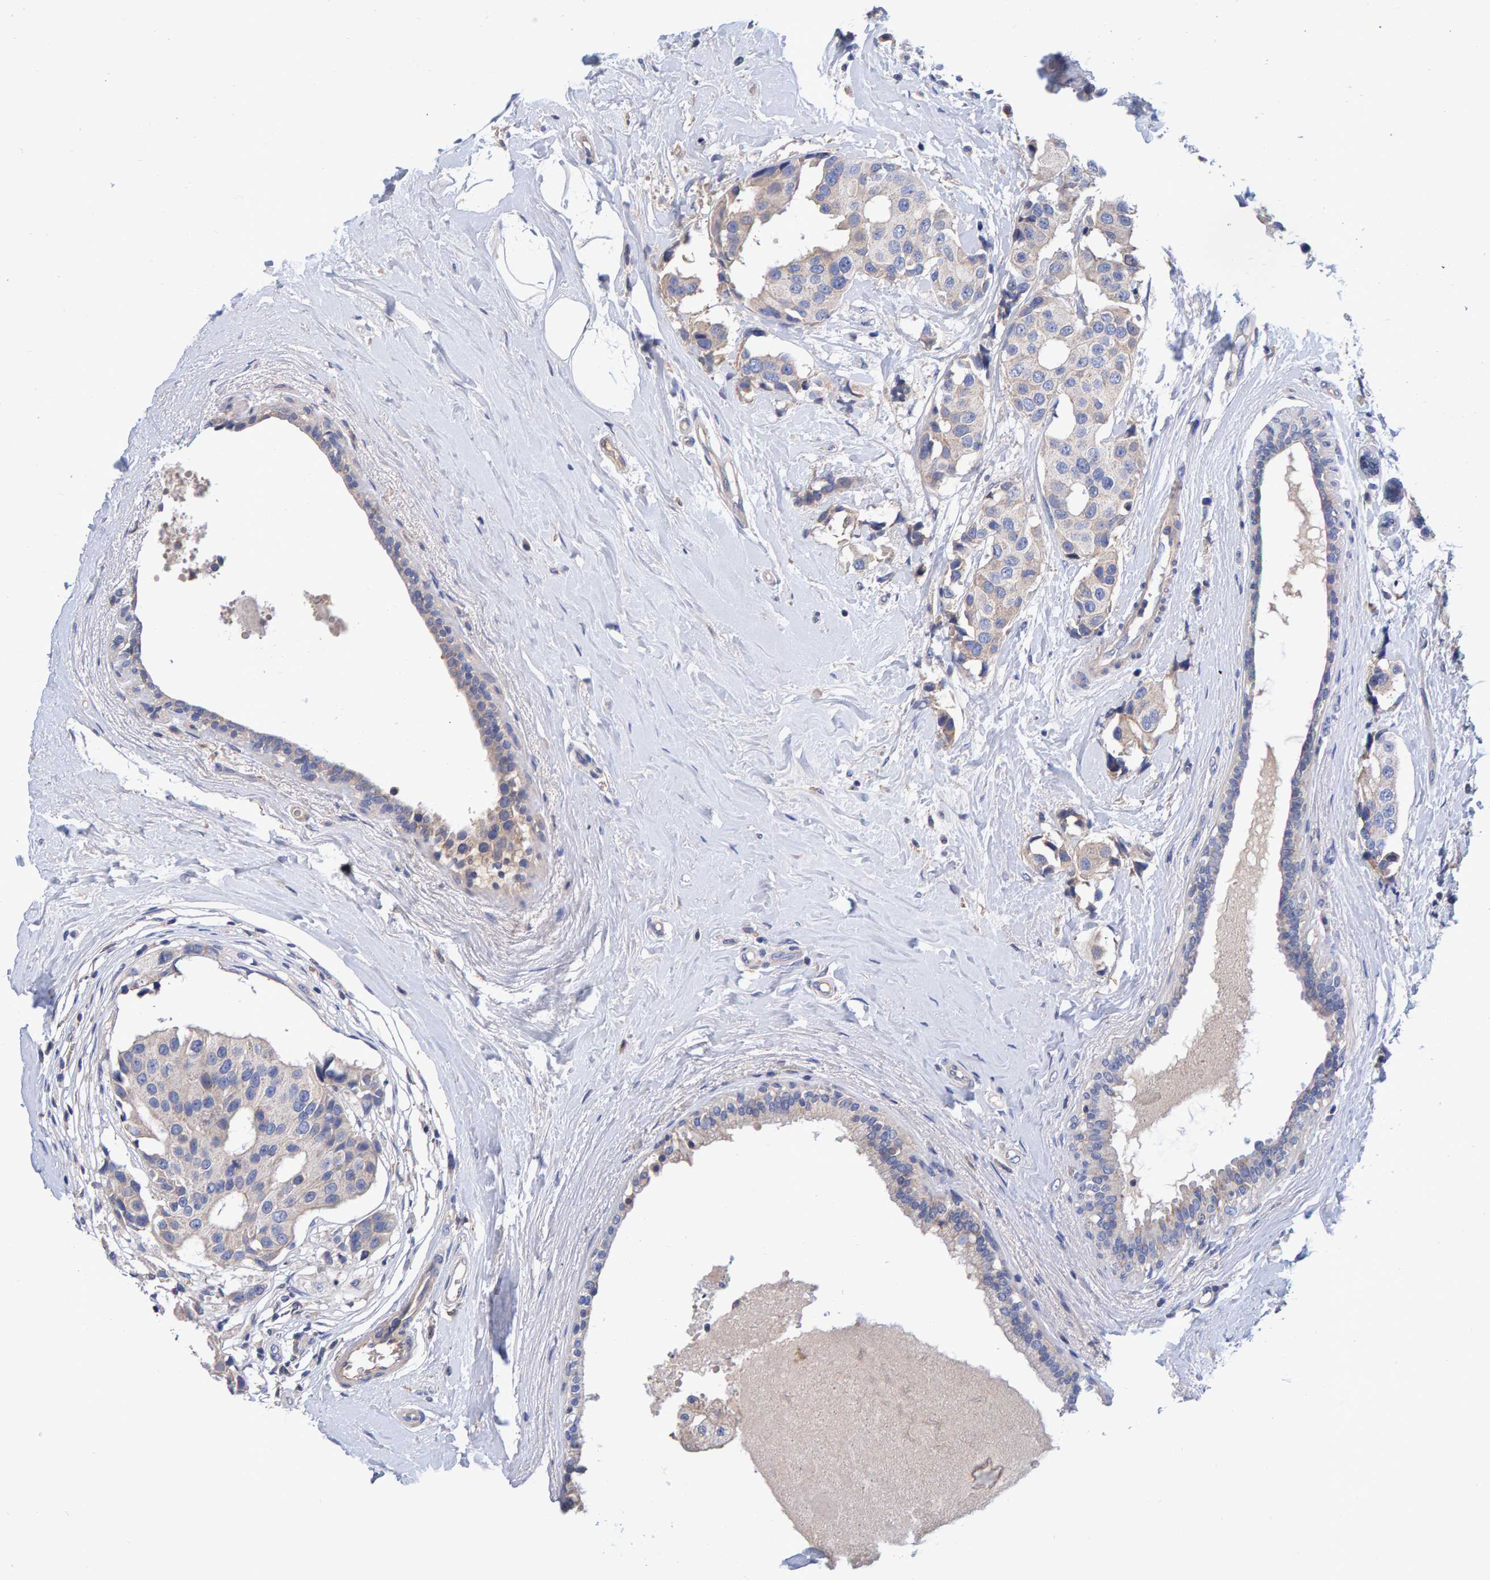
{"staining": {"intensity": "negative", "quantity": "none", "location": "none"}, "tissue": "breast cancer", "cell_type": "Tumor cells", "image_type": "cancer", "snomed": [{"axis": "morphology", "description": "Normal tissue, NOS"}, {"axis": "morphology", "description": "Duct carcinoma"}, {"axis": "topography", "description": "Breast"}], "caption": "The photomicrograph shows no staining of tumor cells in breast cancer.", "gene": "EFR3A", "patient": {"sex": "female", "age": 39}}